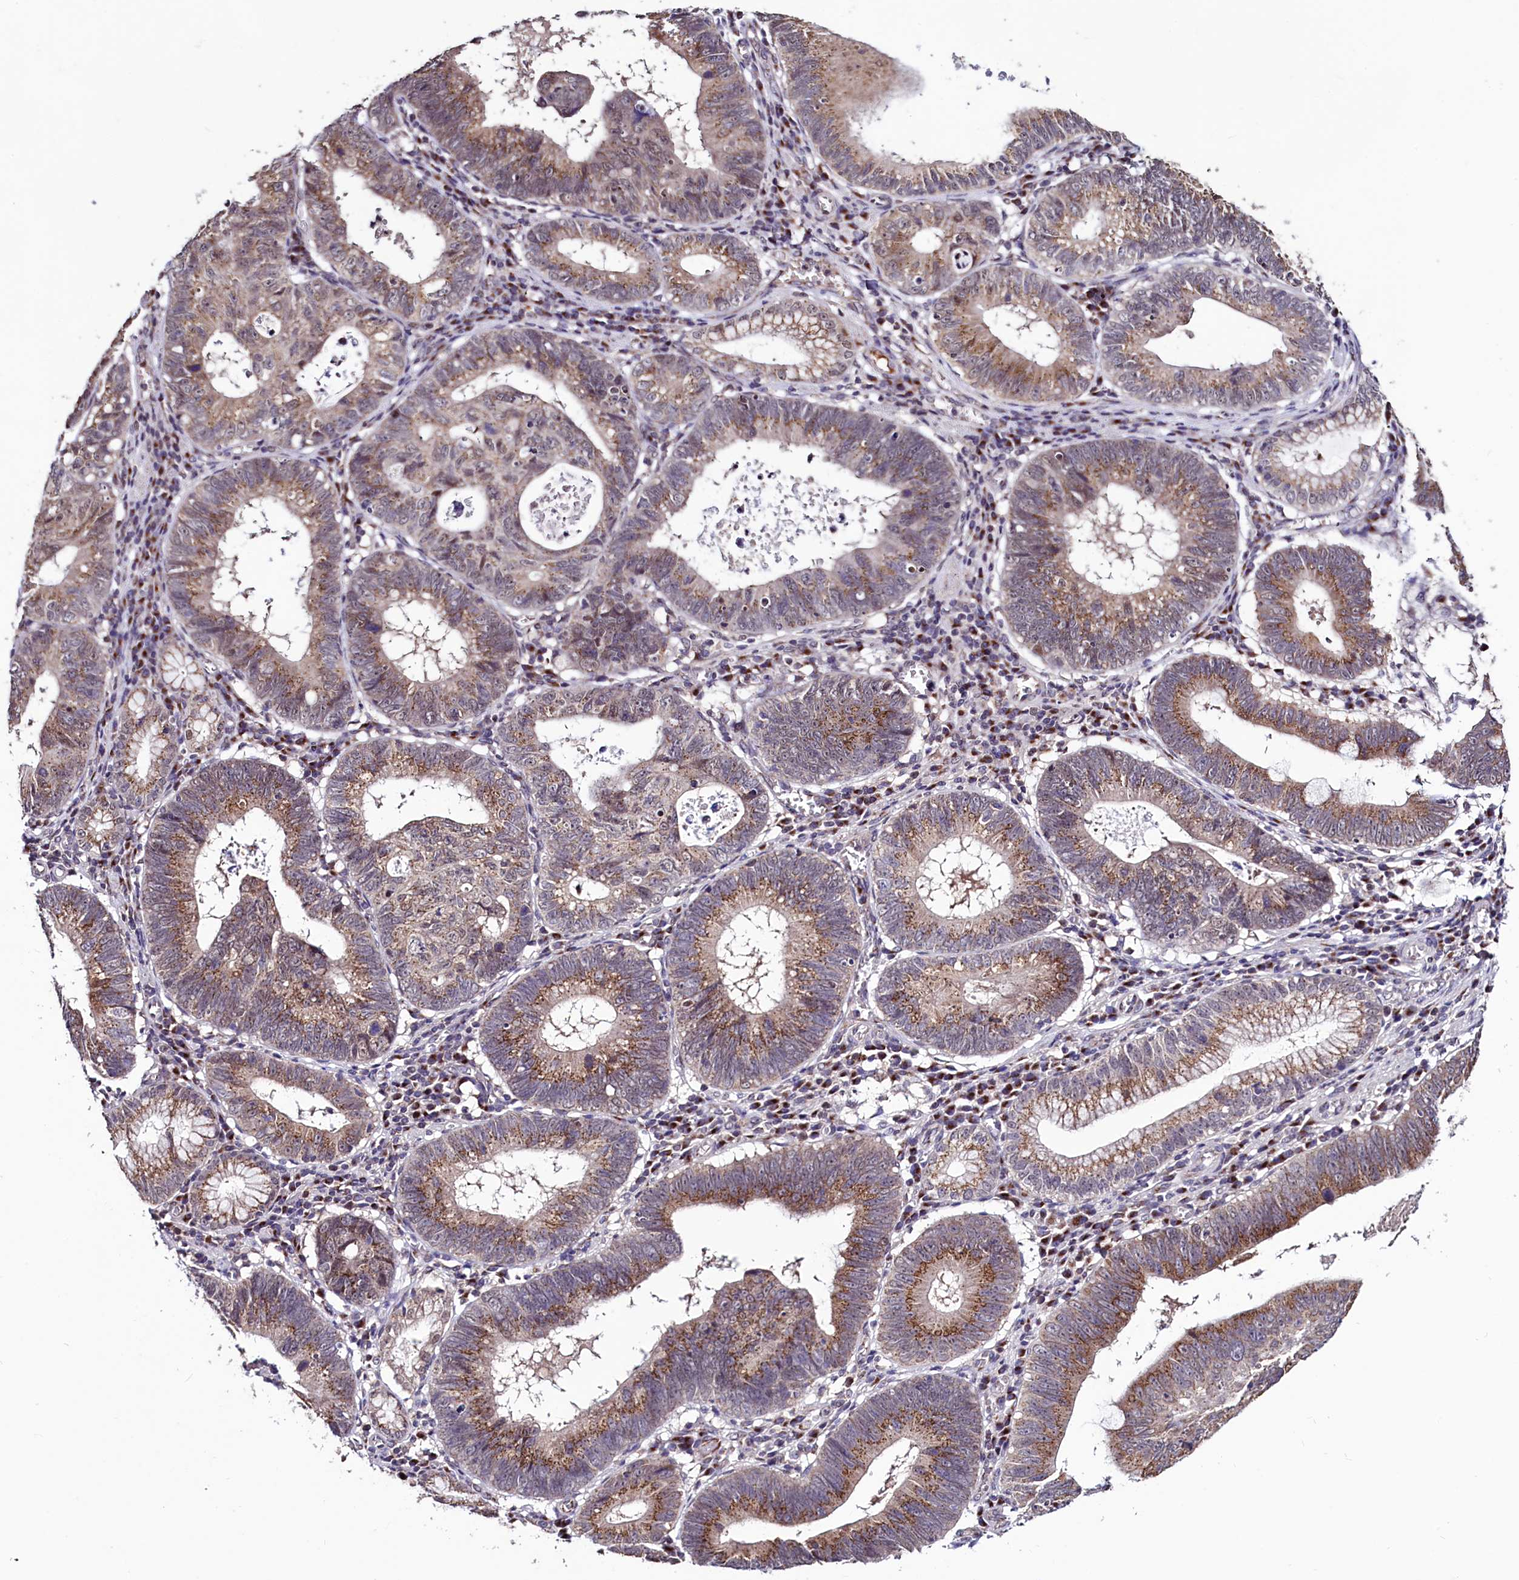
{"staining": {"intensity": "moderate", "quantity": ">75%", "location": "cytoplasmic/membranous"}, "tissue": "stomach cancer", "cell_type": "Tumor cells", "image_type": "cancer", "snomed": [{"axis": "morphology", "description": "Adenocarcinoma, NOS"}, {"axis": "topography", "description": "Stomach"}], "caption": "About >75% of tumor cells in human stomach cancer display moderate cytoplasmic/membranous protein expression as visualized by brown immunohistochemical staining.", "gene": "SEC24C", "patient": {"sex": "male", "age": 59}}